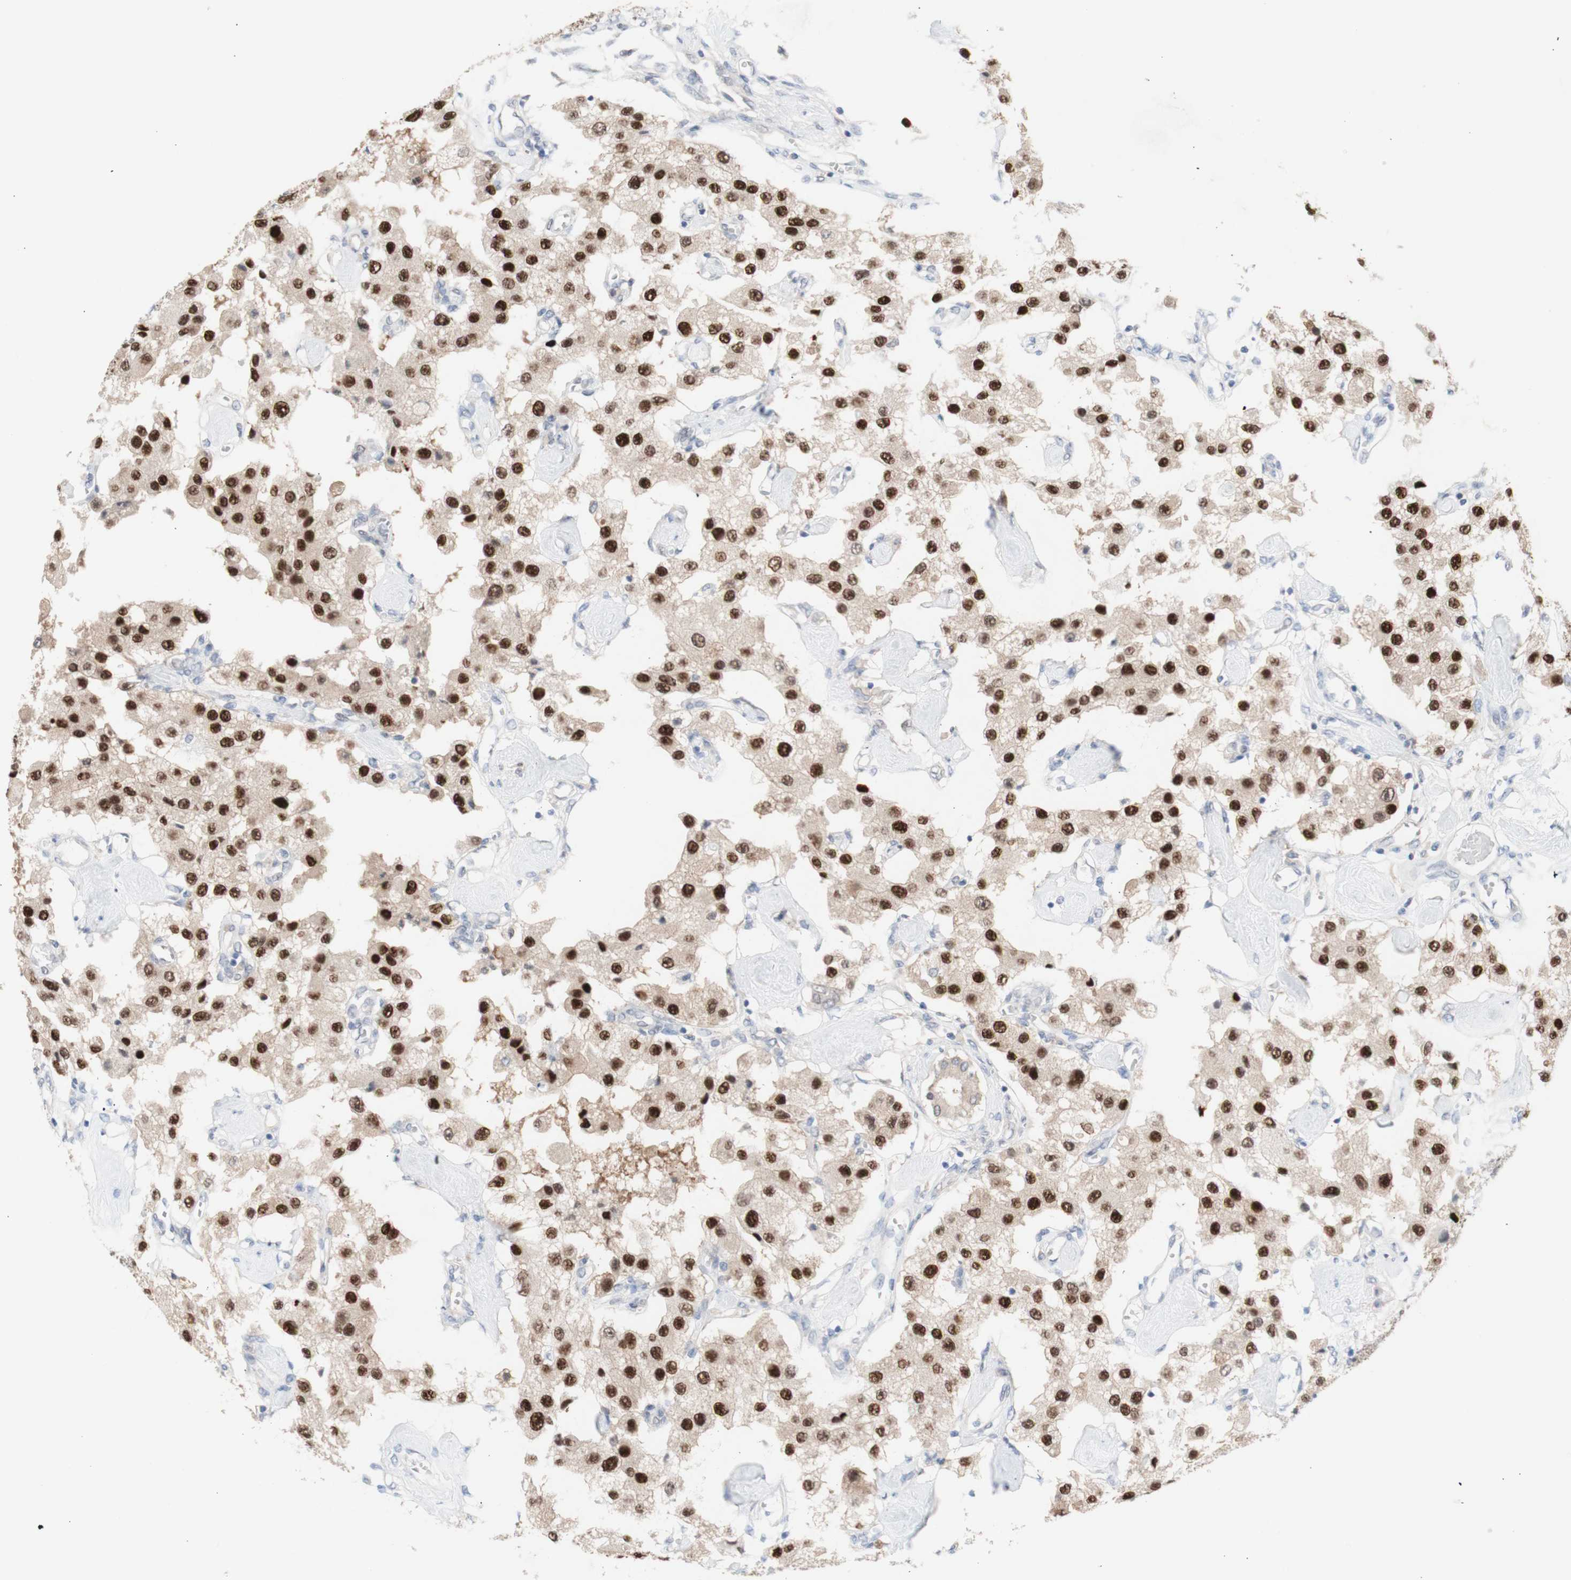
{"staining": {"intensity": "strong", "quantity": ">75%", "location": "nuclear"}, "tissue": "carcinoid", "cell_type": "Tumor cells", "image_type": "cancer", "snomed": [{"axis": "morphology", "description": "Carcinoid, malignant, NOS"}, {"axis": "topography", "description": "Pancreas"}], "caption": "Protein staining of carcinoid (malignant) tissue displays strong nuclear staining in approximately >75% of tumor cells.", "gene": "PRMT5", "patient": {"sex": "male", "age": 41}}